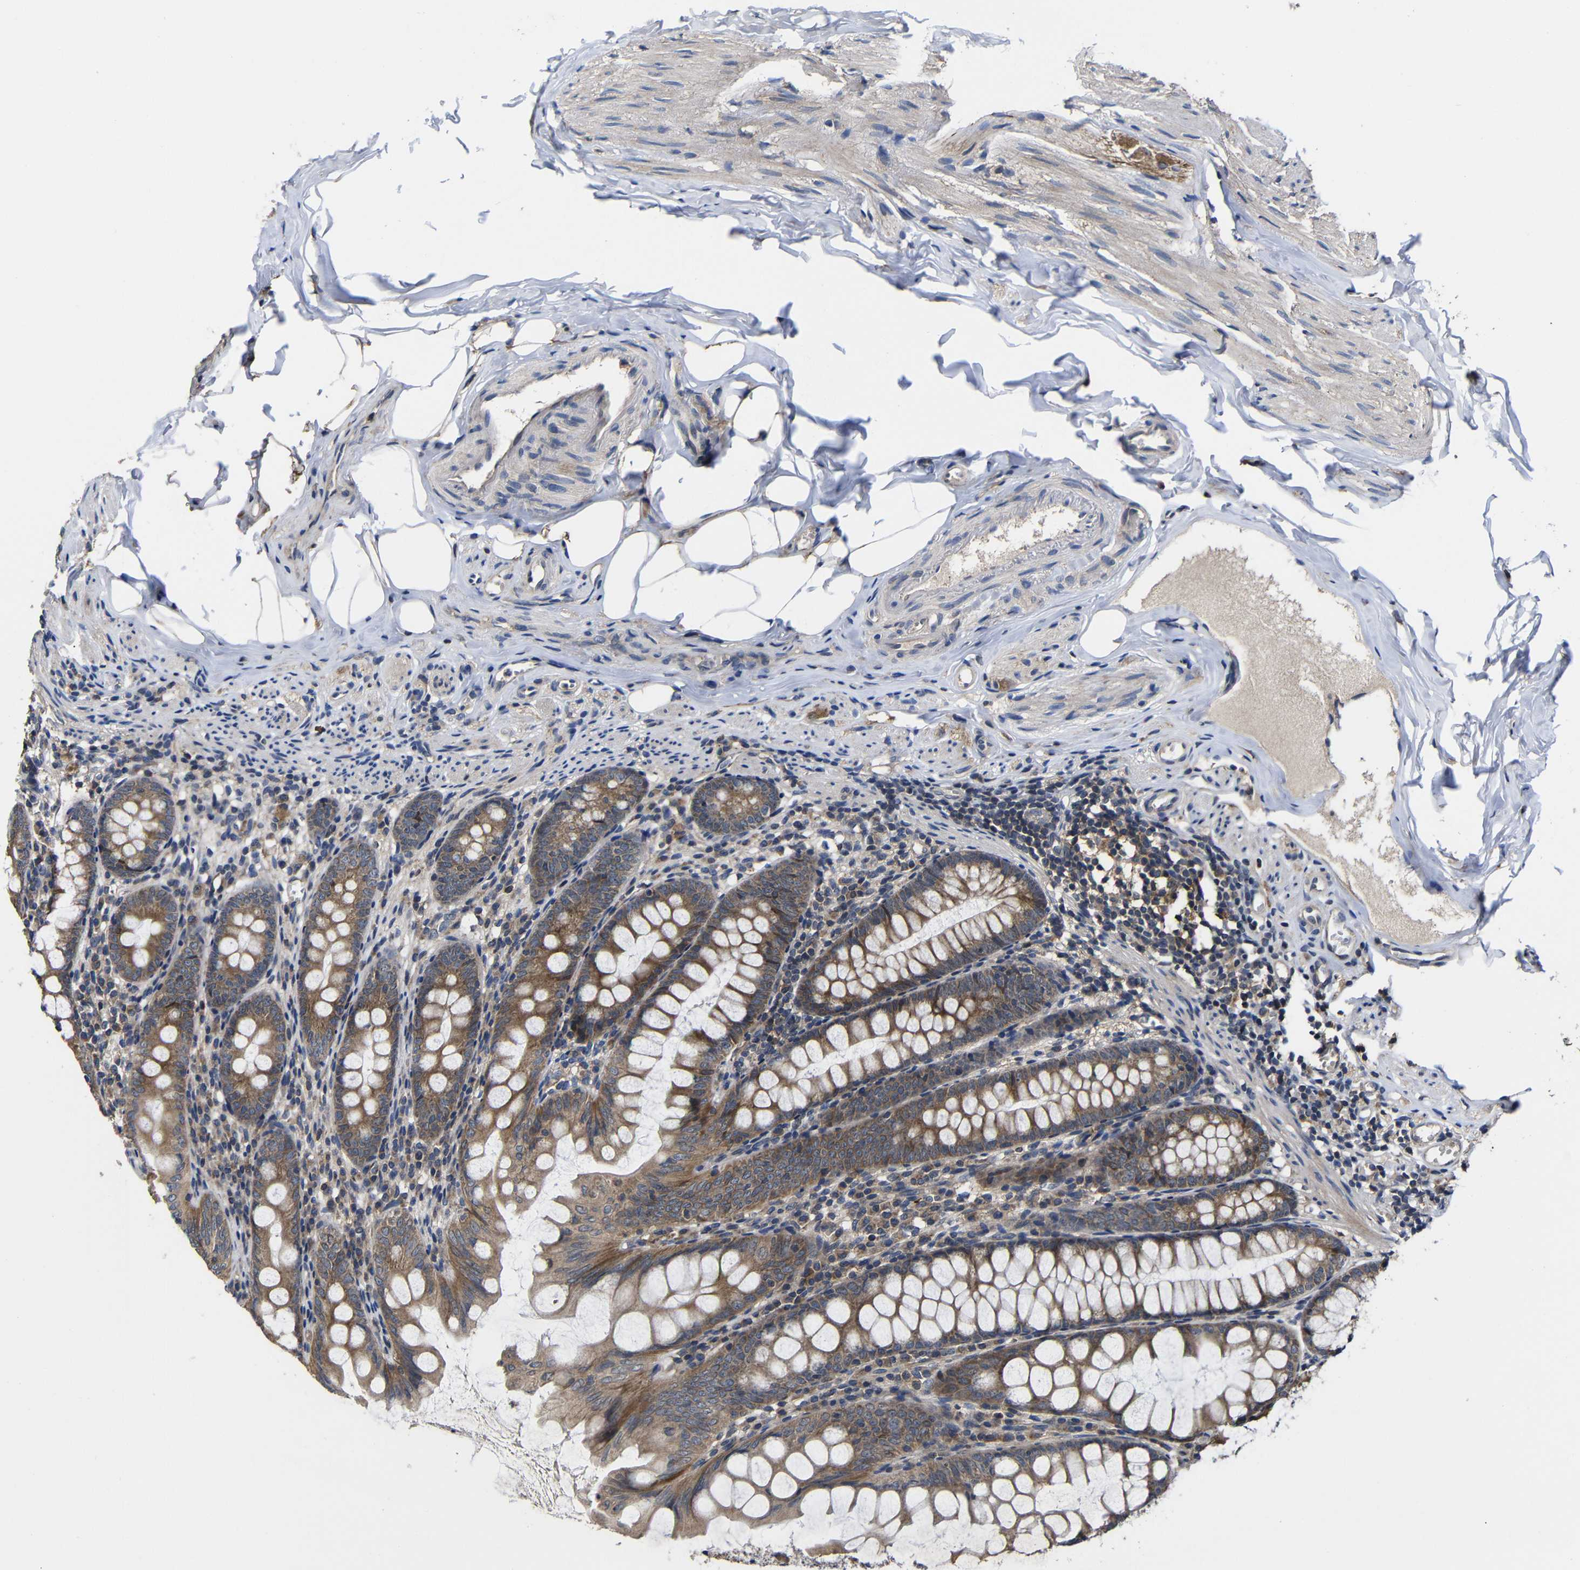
{"staining": {"intensity": "moderate", "quantity": ">75%", "location": "cytoplasmic/membranous"}, "tissue": "appendix", "cell_type": "Glandular cells", "image_type": "normal", "snomed": [{"axis": "morphology", "description": "Normal tissue, NOS"}, {"axis": "topography", "description": "Appendix"}], "caption": "Protein expression analysis of normal human appendix reveals moderate cytoplasmic/membranous staining in about >75% of glandular cells. (Brightfield microscopy of DAB IHC at high magnification).", "gene": "LPAR5", "patient": {"sex": "female", "age": 77}}